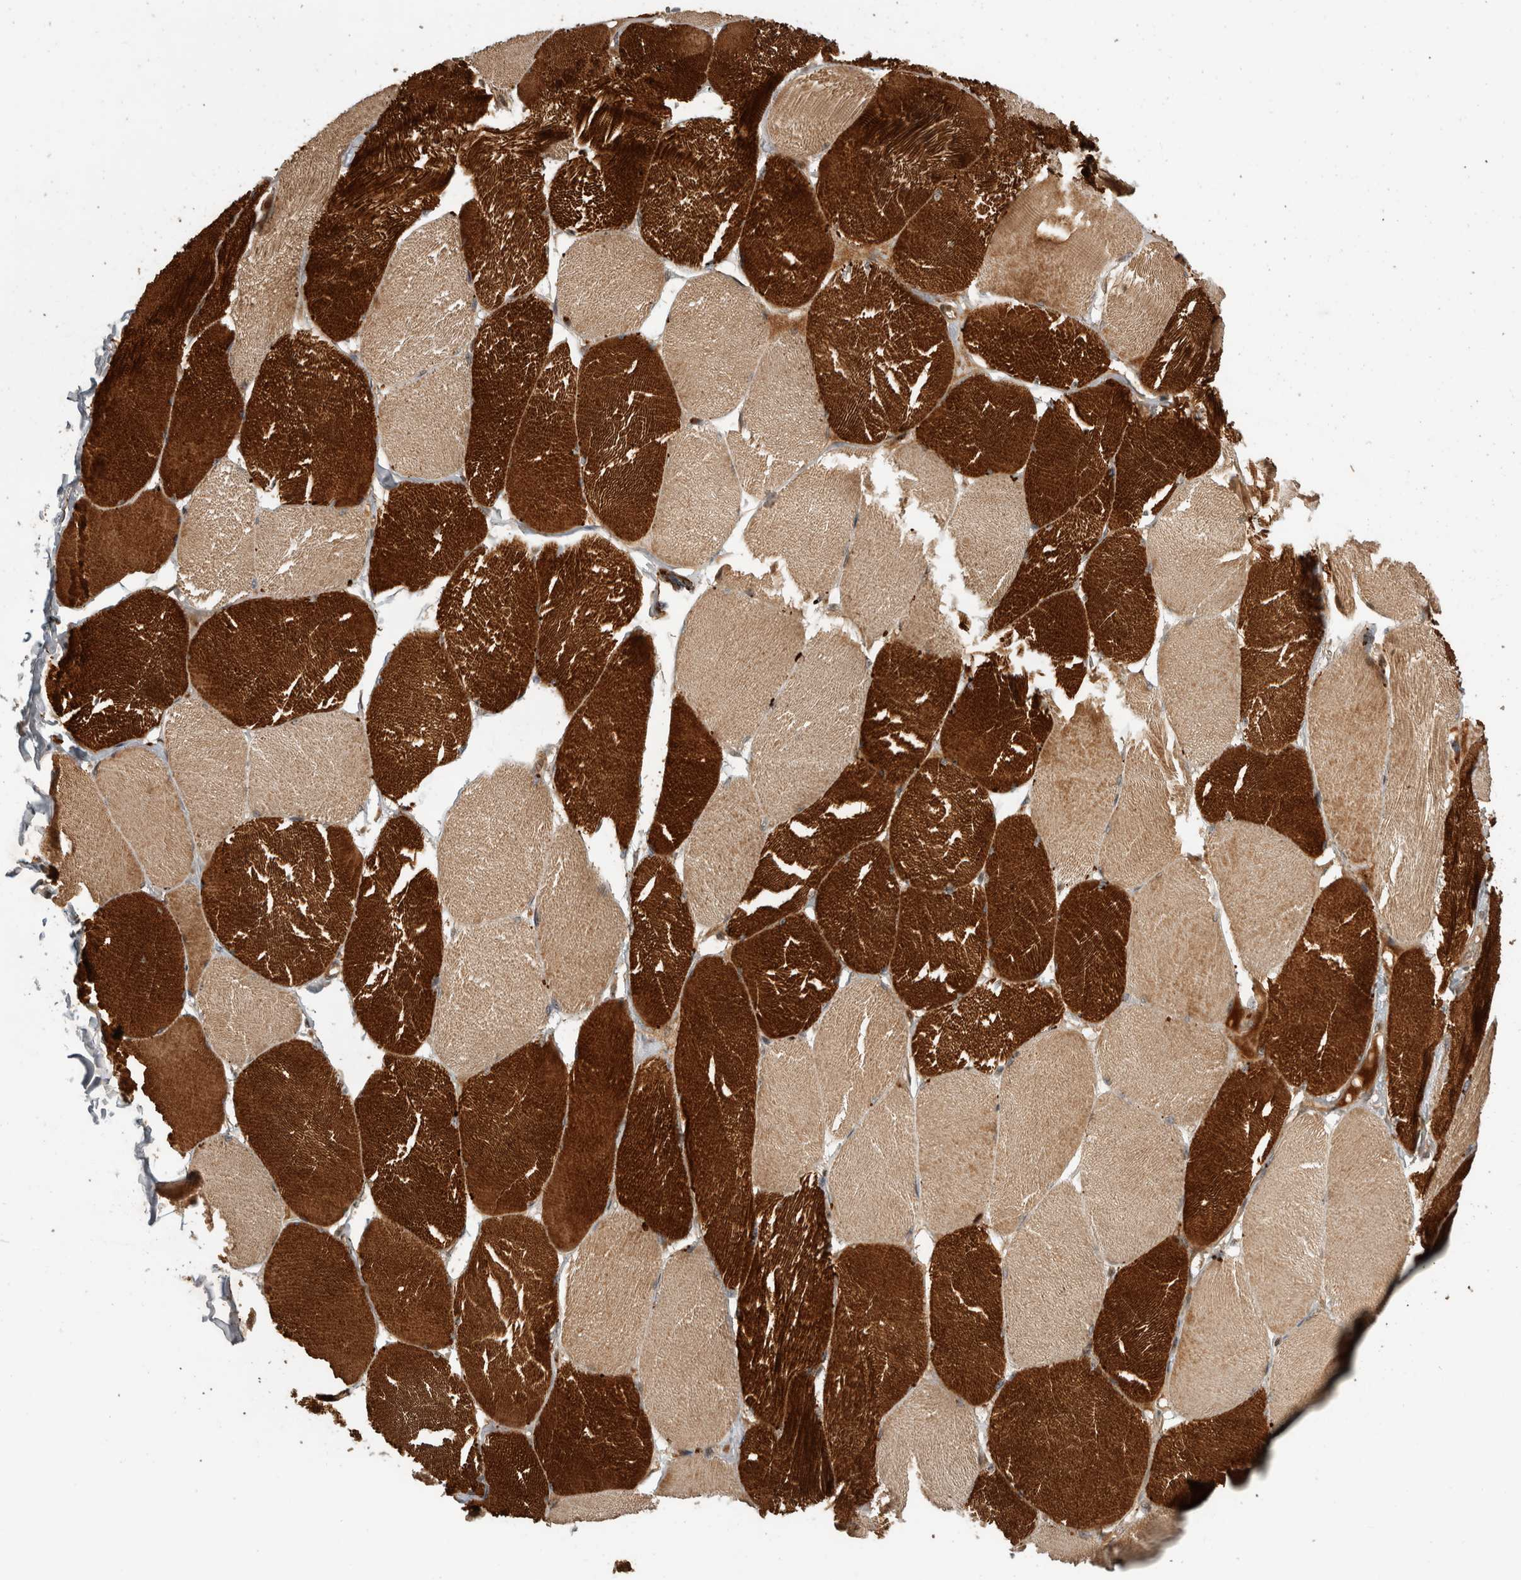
{"staining": {"intensity": "strong", "quantity": ">75%", "location": "cytoplasmic/membranous"}, "tissue": "skeletal muscle", "cell_type": "Myocytes", "image_type": "normal", "snomed": [{"axis": "morphology", "description": "Normal tissue, NOS"}, {"axis": "topography", "description": "Skin"}, {"axis": "topography", "description": "Skeletal muscle"}], "caption": "Human skeletal muscle stained with a protein marker reveals strong staining in myocytes.", "gene": "PITPNC1", "patient": {"sex": "male", "age": 83}}